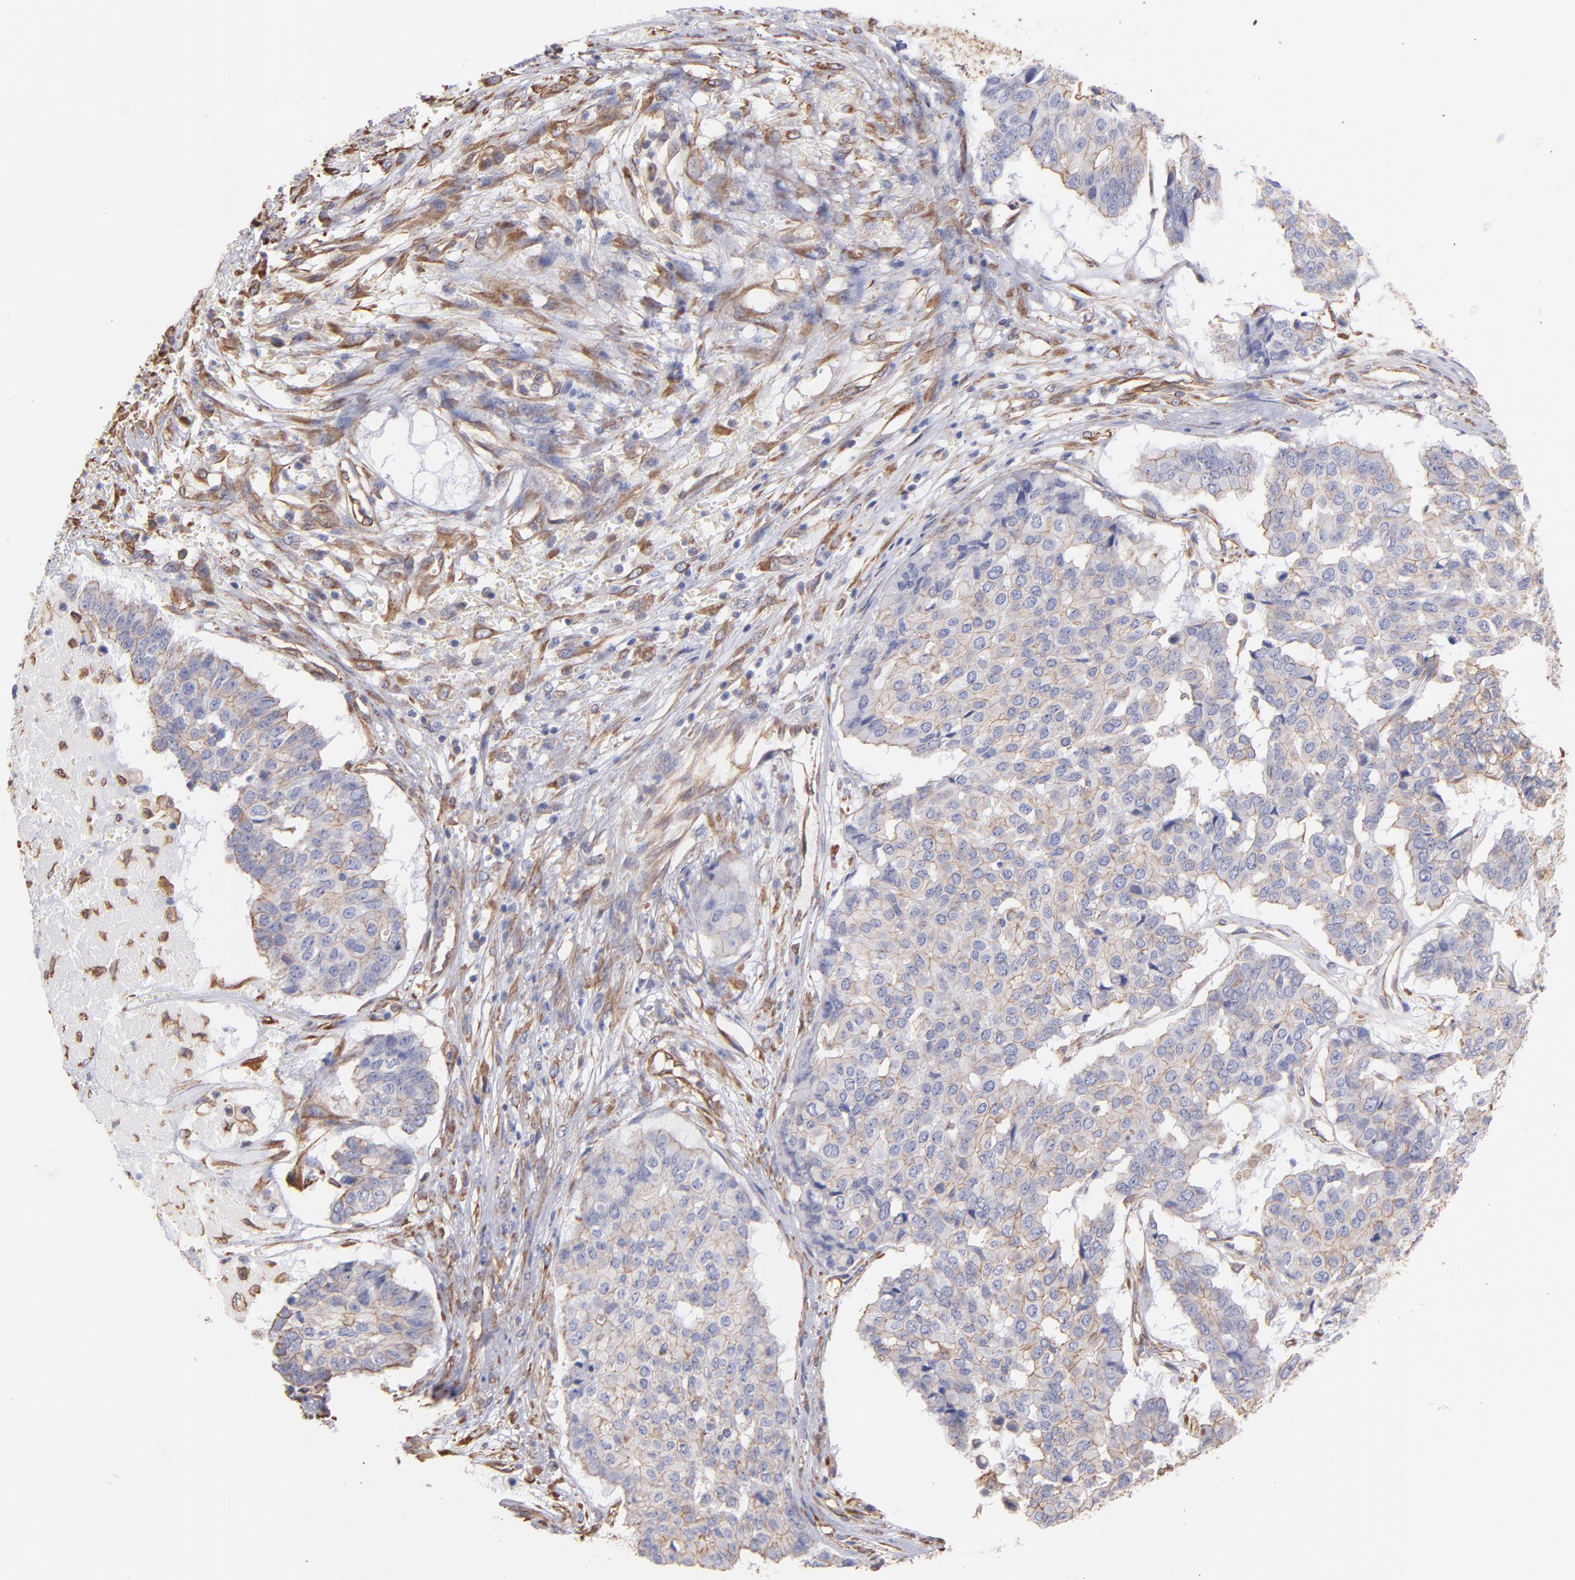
{"staining": {"intensity": "weak", "quantity": "25%-75%", "location": "cytoplasmic/membranous"}, "tissue": "pancreatic cancer", "cell_type": "Tumor cells", "image_type": "cancer", "snomed": [{"axis": "morphology", "description": "Adenocarcinoma, NOS"}, {"axis": "topography", "description": "Pancreas"}], "caption": "A brown stain shows weak cytoplasmic/membranous expression of a protein in human pancreatic cancer (adenocarcinoma) tumor cells.", "gene": "PLEC", "patient": {"sex": "male", "age": 50}}